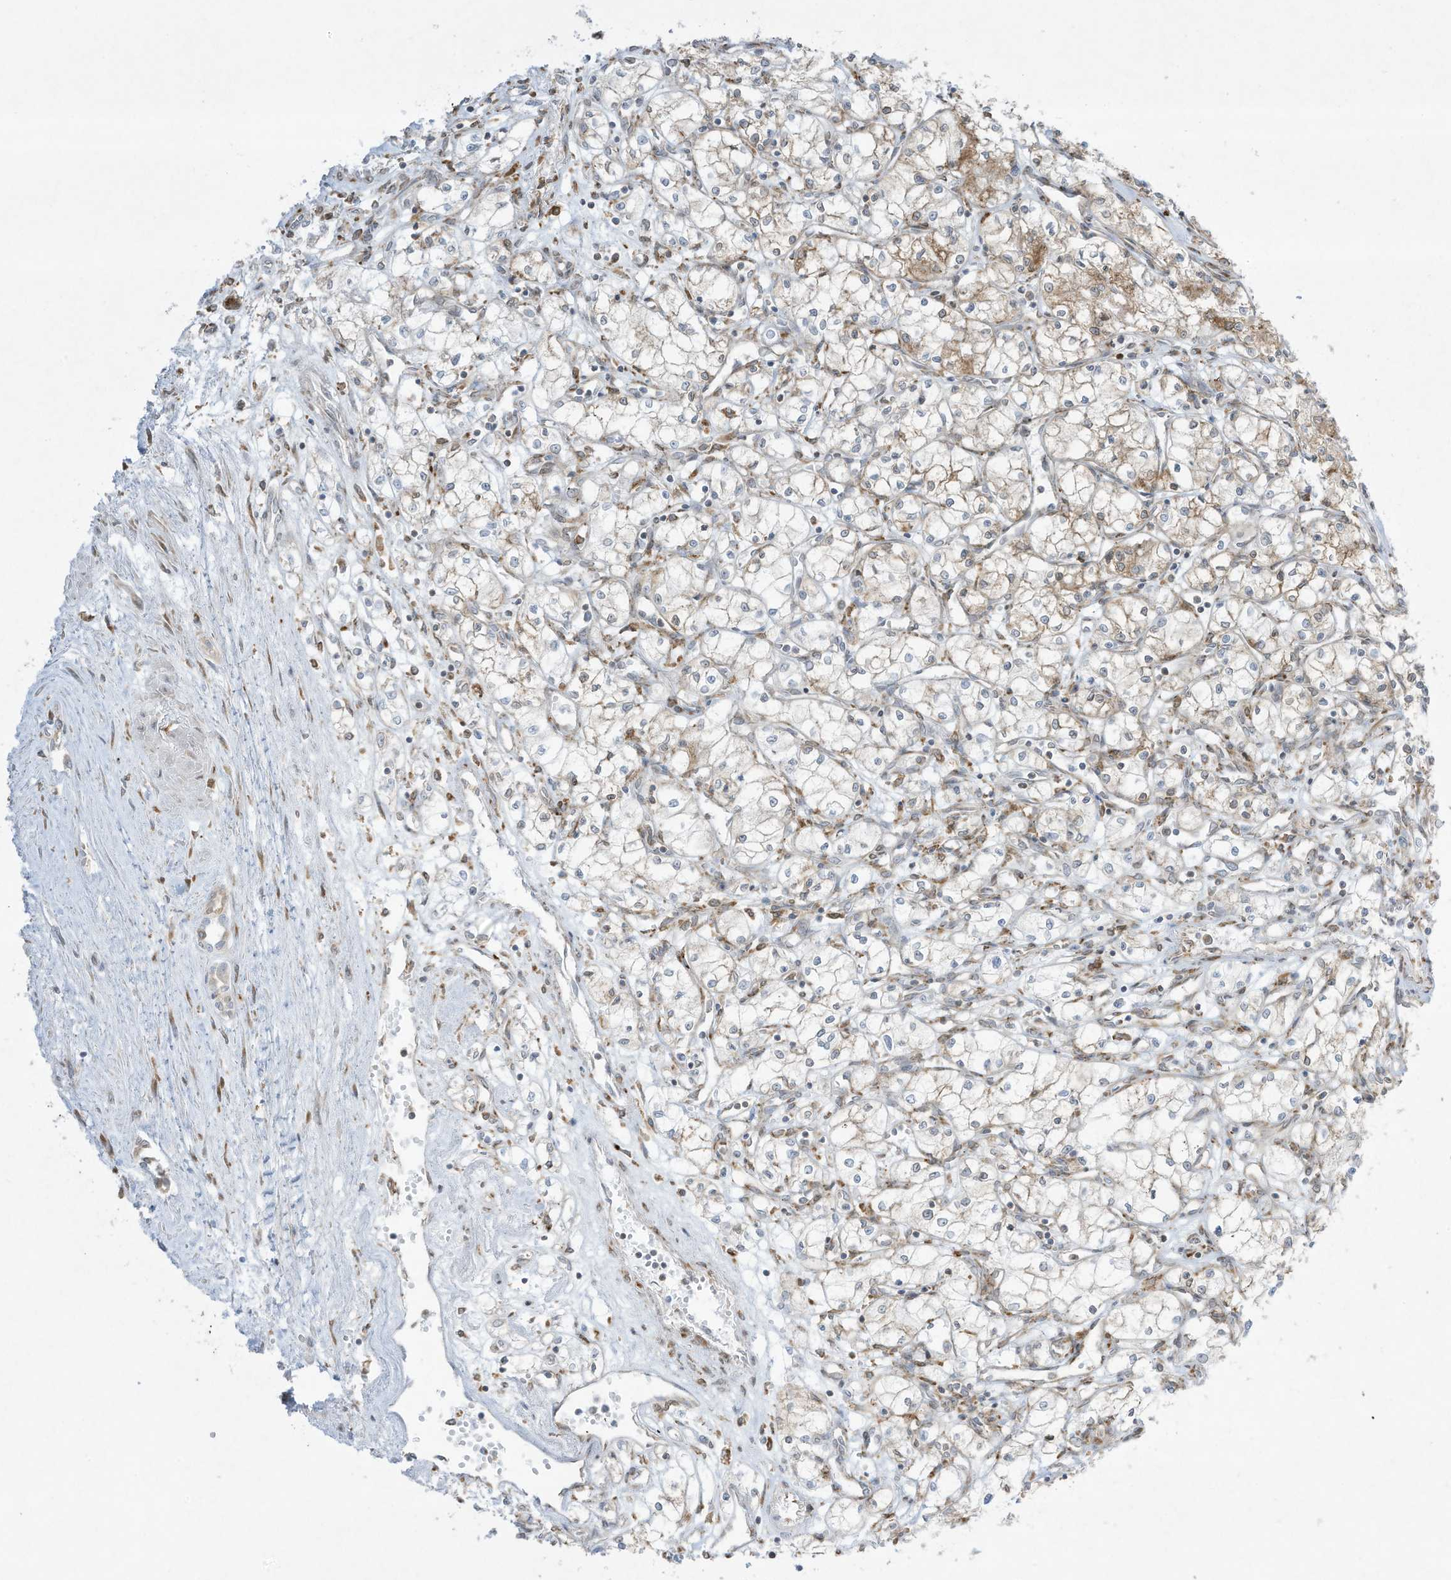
{"staining": {"intensity": "negative", "quantity": "none", "location": "none"}, "tissue": "renal cancer", "cell_type": "Tumor cells", "image_type": "cancer", "snomed": [{"axis": "morphology", "description": "Adenocarcinoma, NOS"}, {"axis": "topography", "description": "Kidney"}], "caption": "This is a photomicrograph of immunohistochemistry (IHC) staining of renal cancer, which shows no positivity in tumor cells. (Stains: DAB immunohistochemistry (IHC) with hematoxylin counter stain, Microscopy: brightfield microscopy at high magnification).", "gene": "PTK6", "patient": {"sex": "male", "age": 59}}